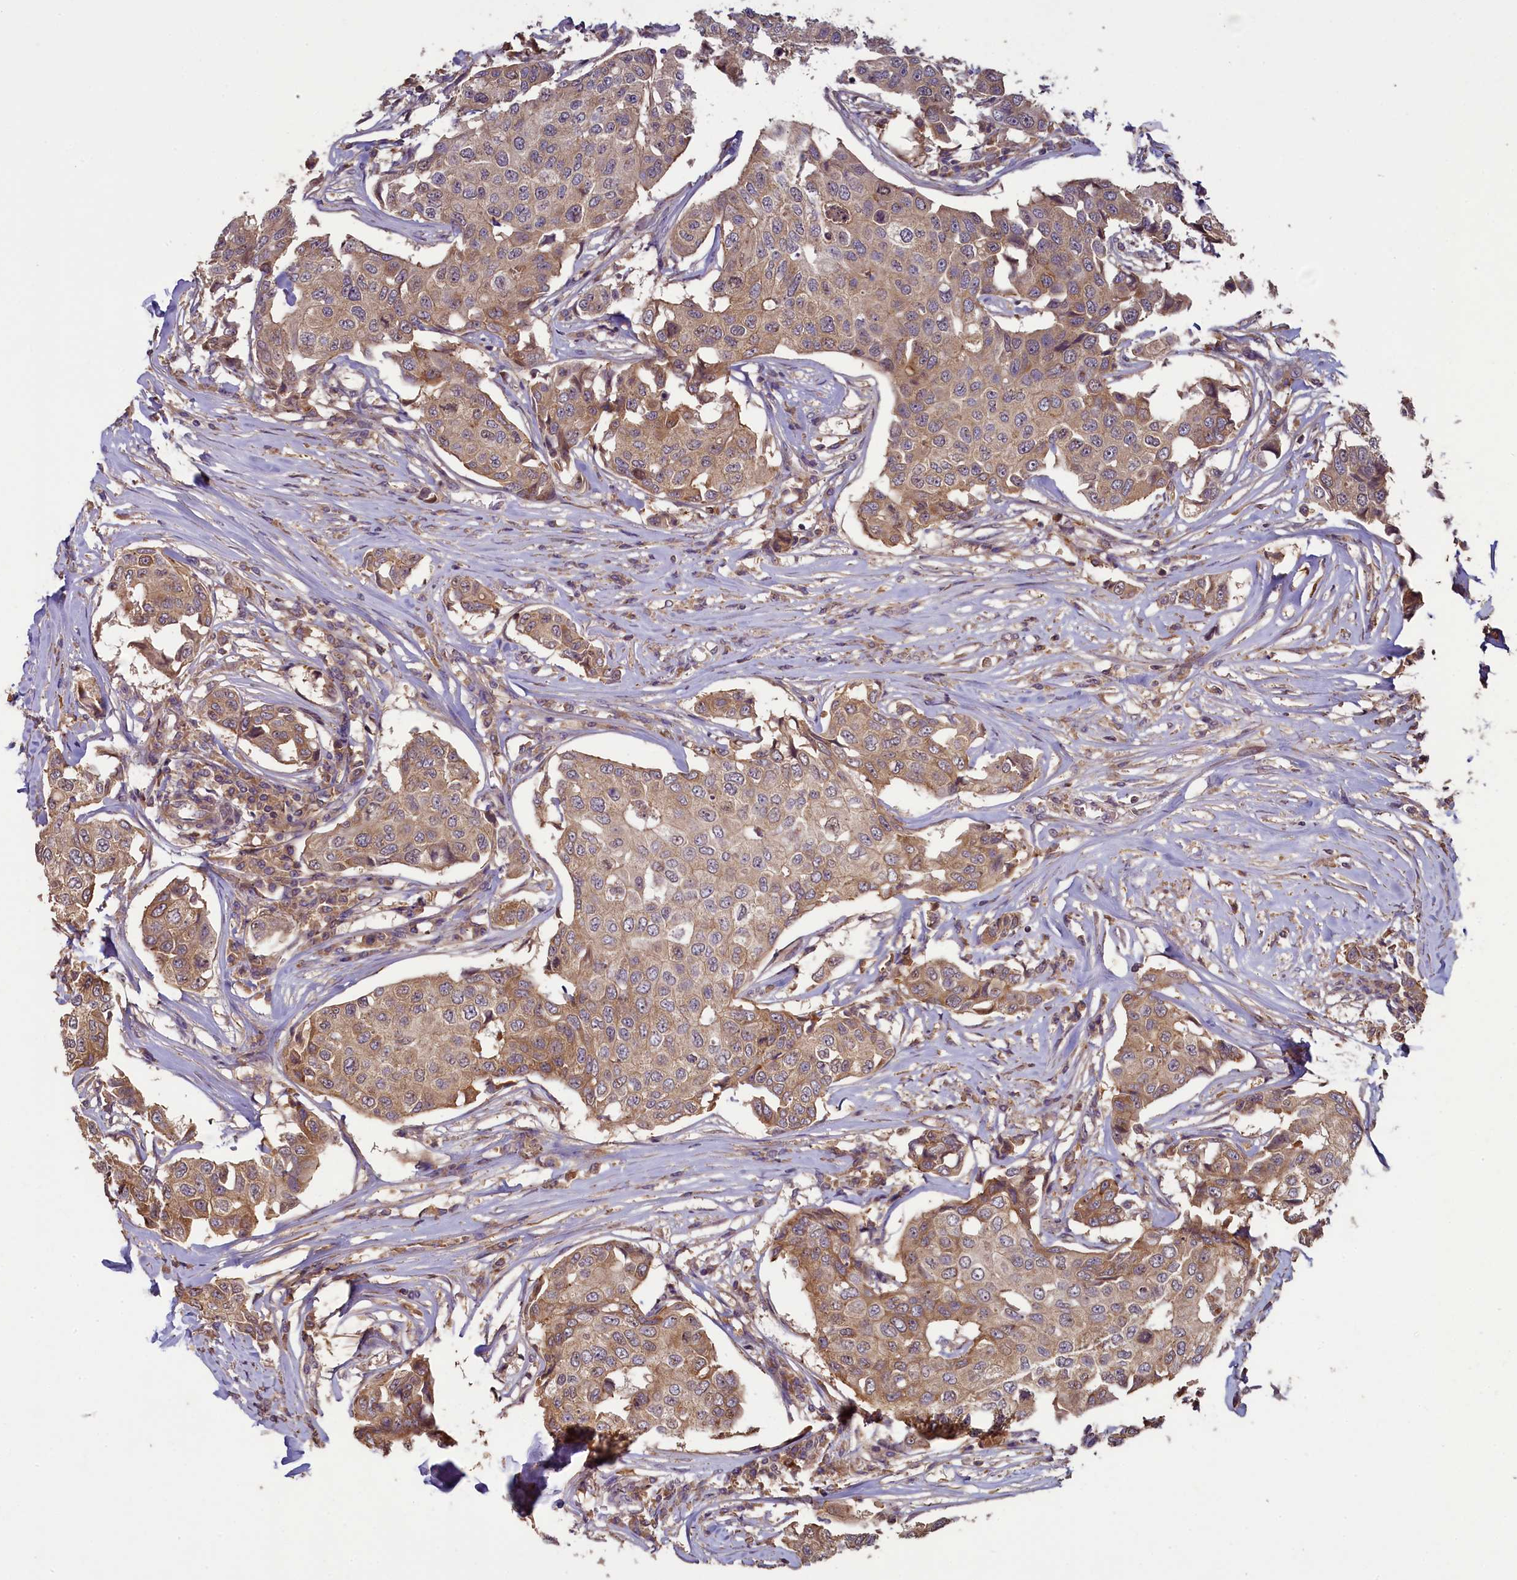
{"staining": {"intensity": "moderate", "quantity": ">75%", "location": "cytoplasmic/membranous"}, "tissue": "breast cancer", "cell_type": "Tumor cells", "image_type": "cancer", "snomed": [{"axis": "morphology", "description": "Duct carcinoma"}, {"axis": "topography", "description": "Breast"}], "caption": "A medium amount of moderate cytoplasmic/membranous staining is appreciated in approximately >75% of tumor cells in breast cancer (infiltrating ductal carcinoma) tissue. (IHC, brightfield microscopy, high magnification).", "gene": "NUDT6", "patient": {"sex": "female", "age": 80}}